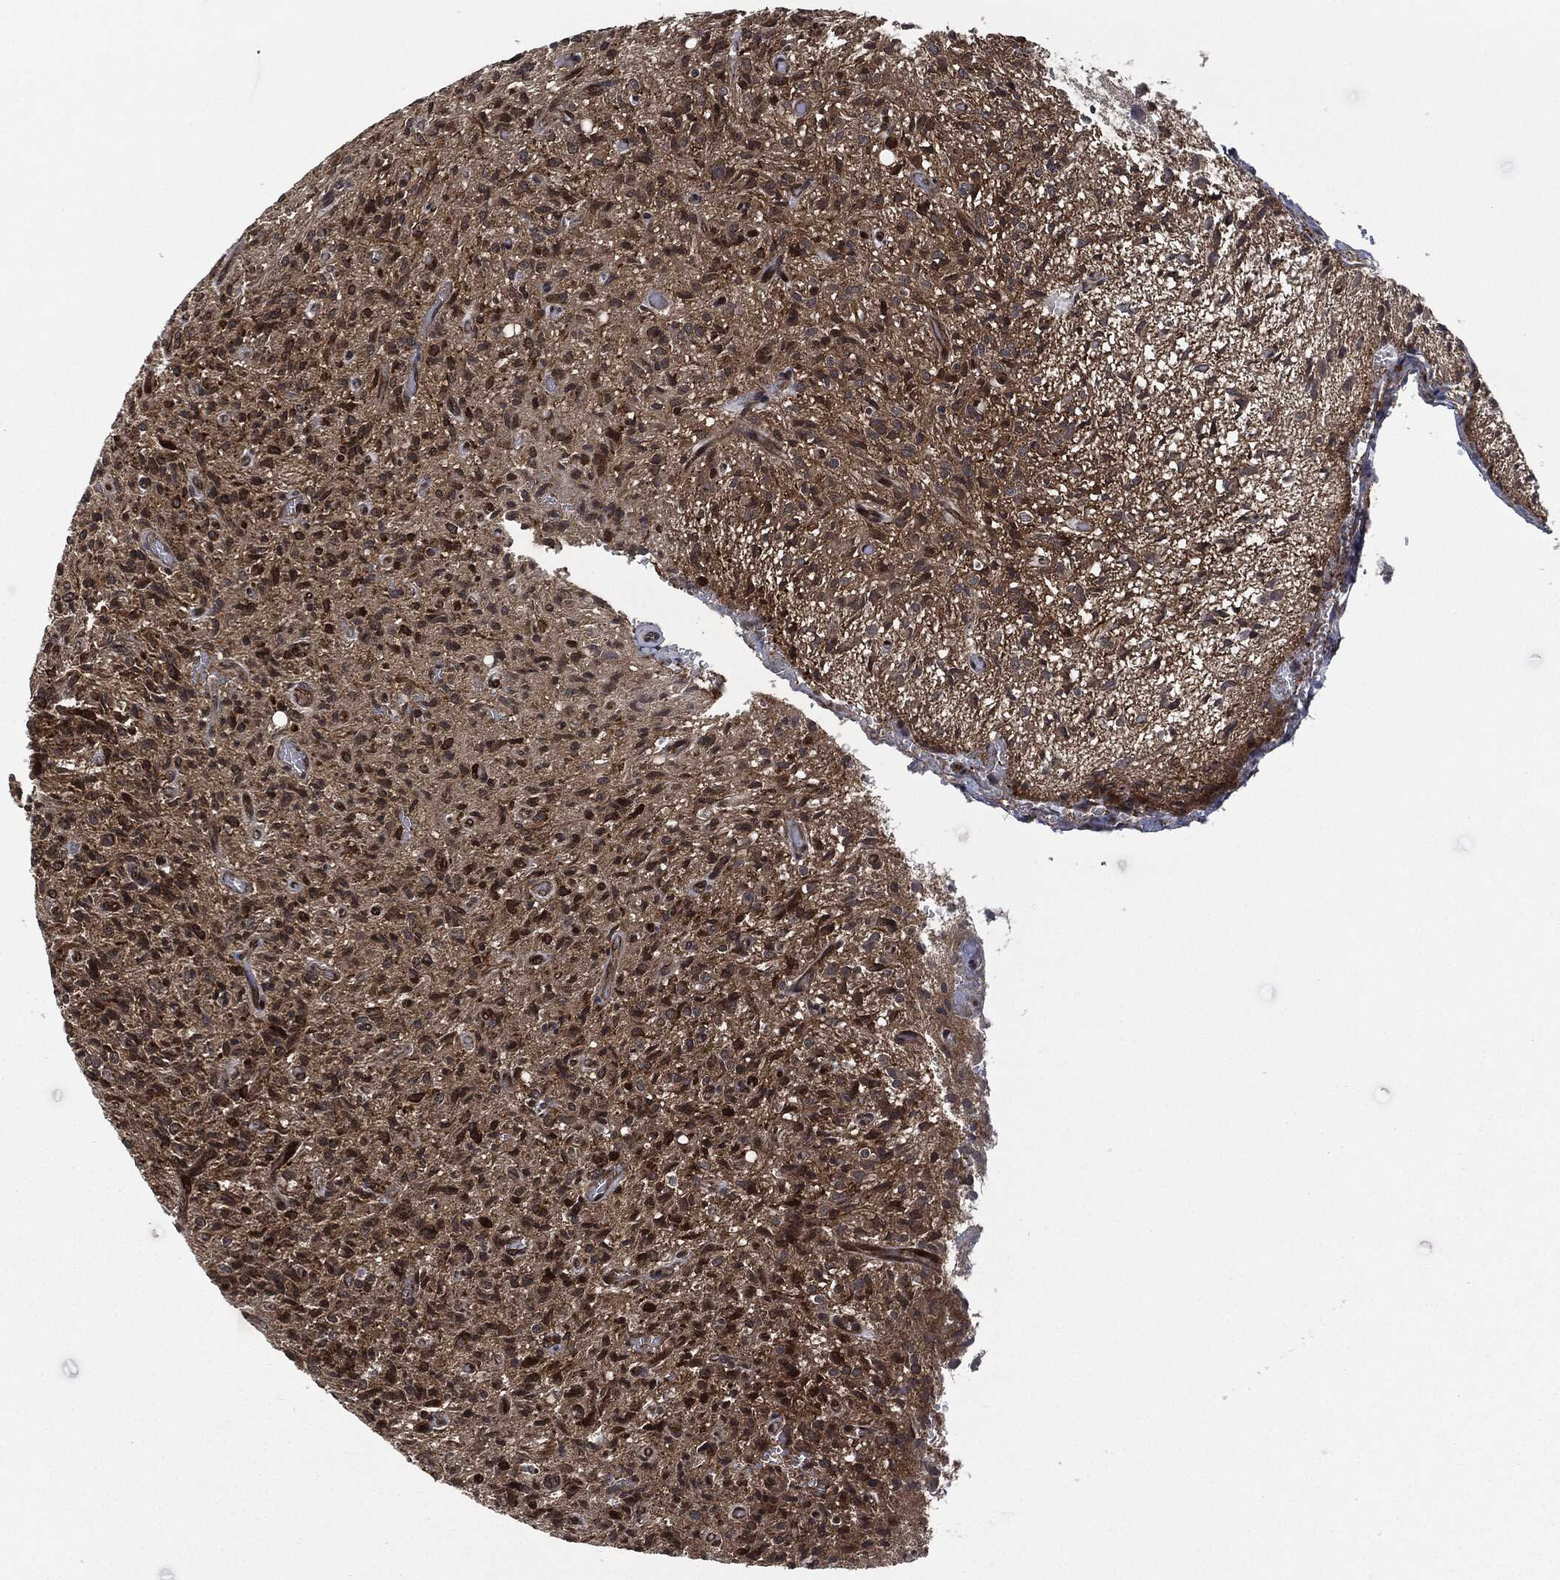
{"staining": {"intensity": "moderate", "quantity": "<25%", "location": "cytoplasmic/membranous"}, "tissue": "glioma", "cell_type": "Tumor cells", "image_type": "cancer", "snomed": [{"axis": "morphology", "description": "Glioma, malignant, High grade"}, {"axis": "topography", "description": "Brain"}], "caption": "Human malignant glioma (high-grade) stained for a protein (brown) demonstrates moderate cytoplasmic/membranous positive positivity in approximately <25% of tumor cells.", "gene": "HRAS", "patient": {"sex": "male", "age": 64}}